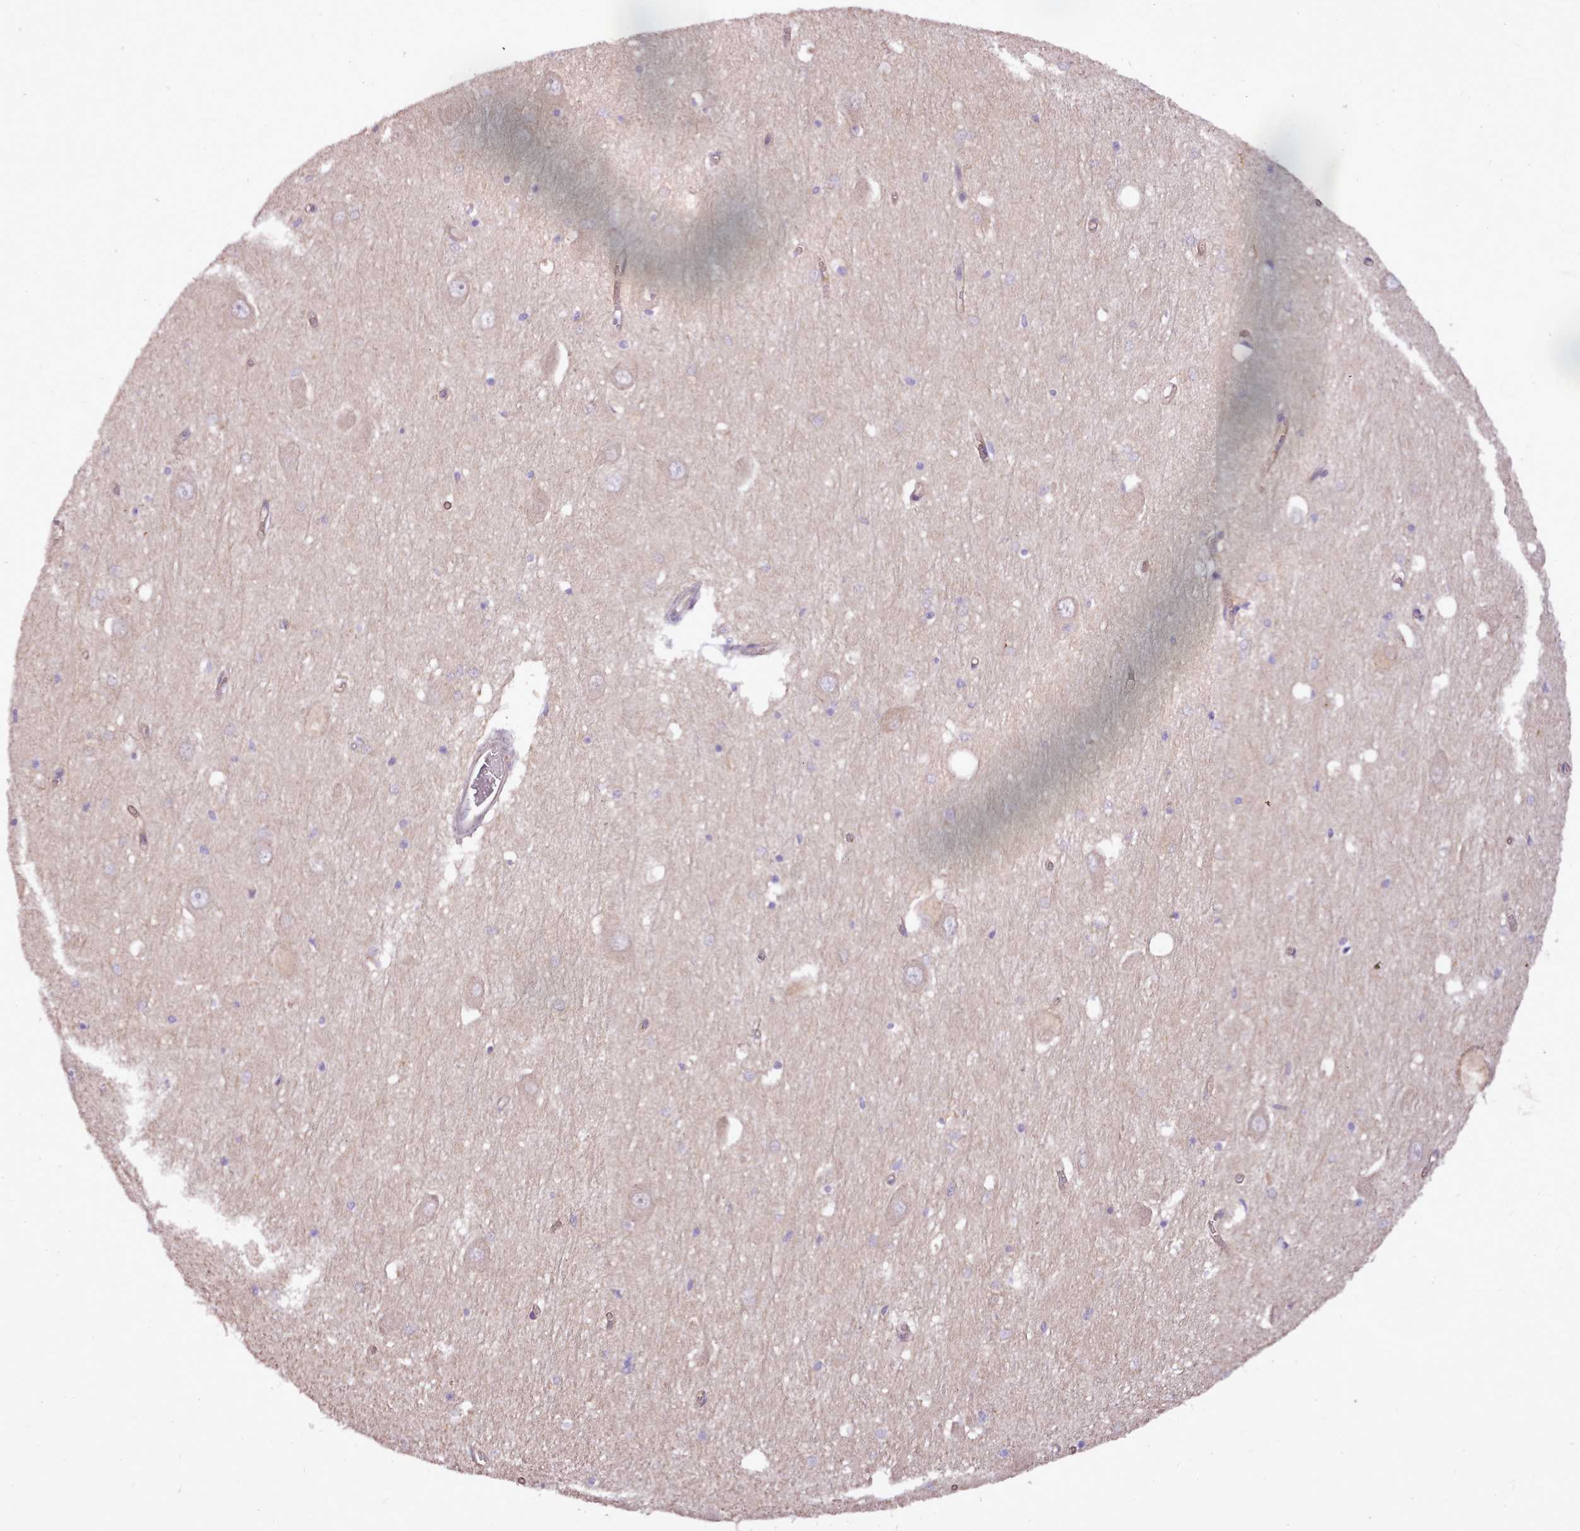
{"staining": {"intensity": "weak", "quantity": "<25%", "location": "cytoplasmic/membranous"}, "tissue": "hippocampus", "cell_type": "Glial cells", "image_type": "normal", "snomed": [{"axis": "morphology", "description": "Normal tissue, NOS"}, {"axis": "topography", "description": "Hippocampus"}], "caption": "Immunohistochemistry of normal hippocampus demonstrates no staining in glial cells. (DAB IHC, high magnification).", "gene": "NTN4", "patient": {"sex": "male", "age": 70}}